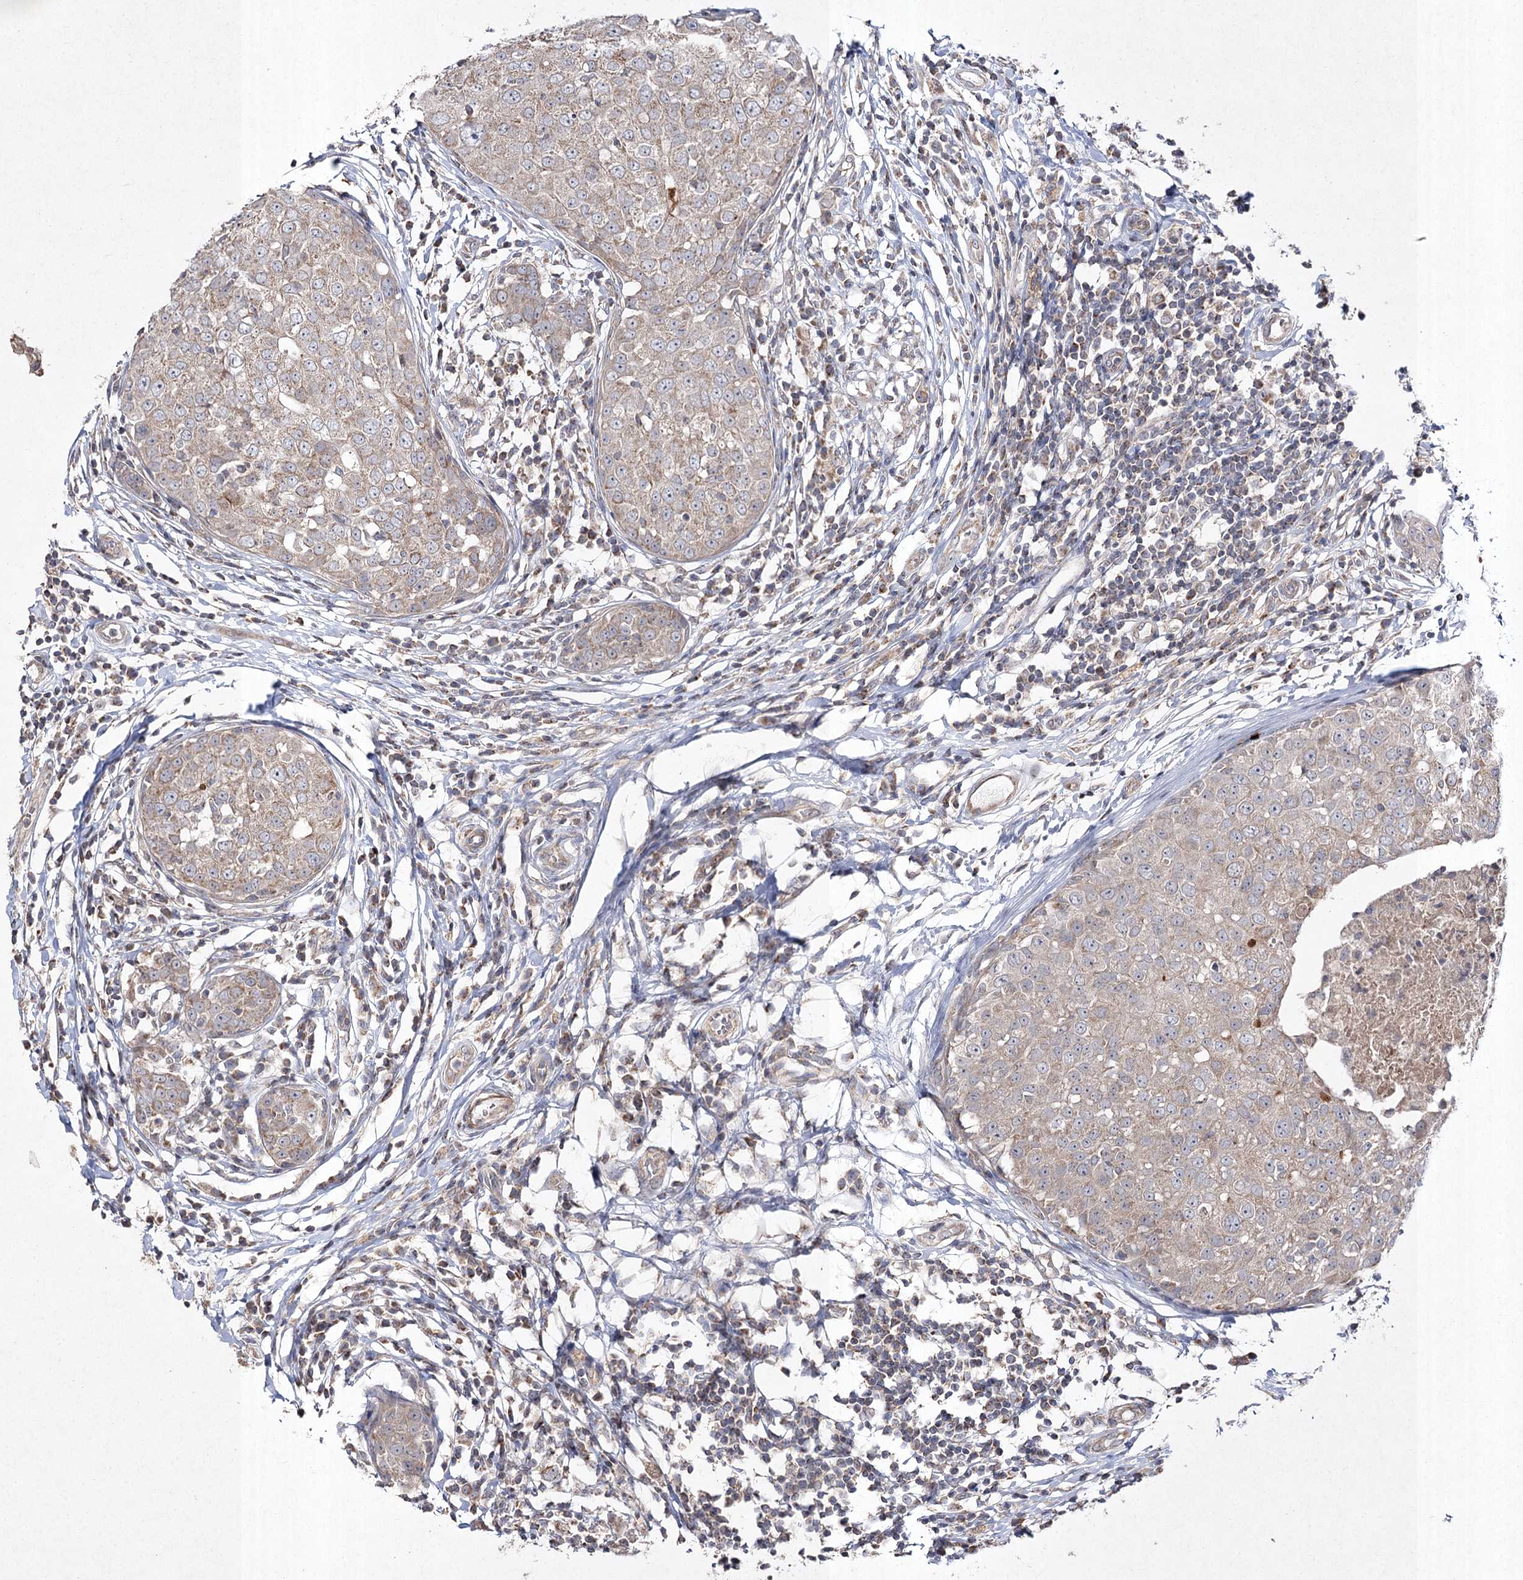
{"staining": {"intensity": "weak", "quantity": "<25%", "location": "cytoplasmic/membranous"}, "tissue": "breast cancer", "cell_type": "Tumor cells", "image_type": "cancer", "snomed": [{"axis": "morphology", "description": "Duct carcinoma"}, {"axis": "topography", "description": "Breast"}], "caption": "The photomicrograph exhibits no significant expression in tumor cells of breast invasive ductal carcinoma.", "gene": "FANCL", "patient": {"sex": "female", "age": 27}}